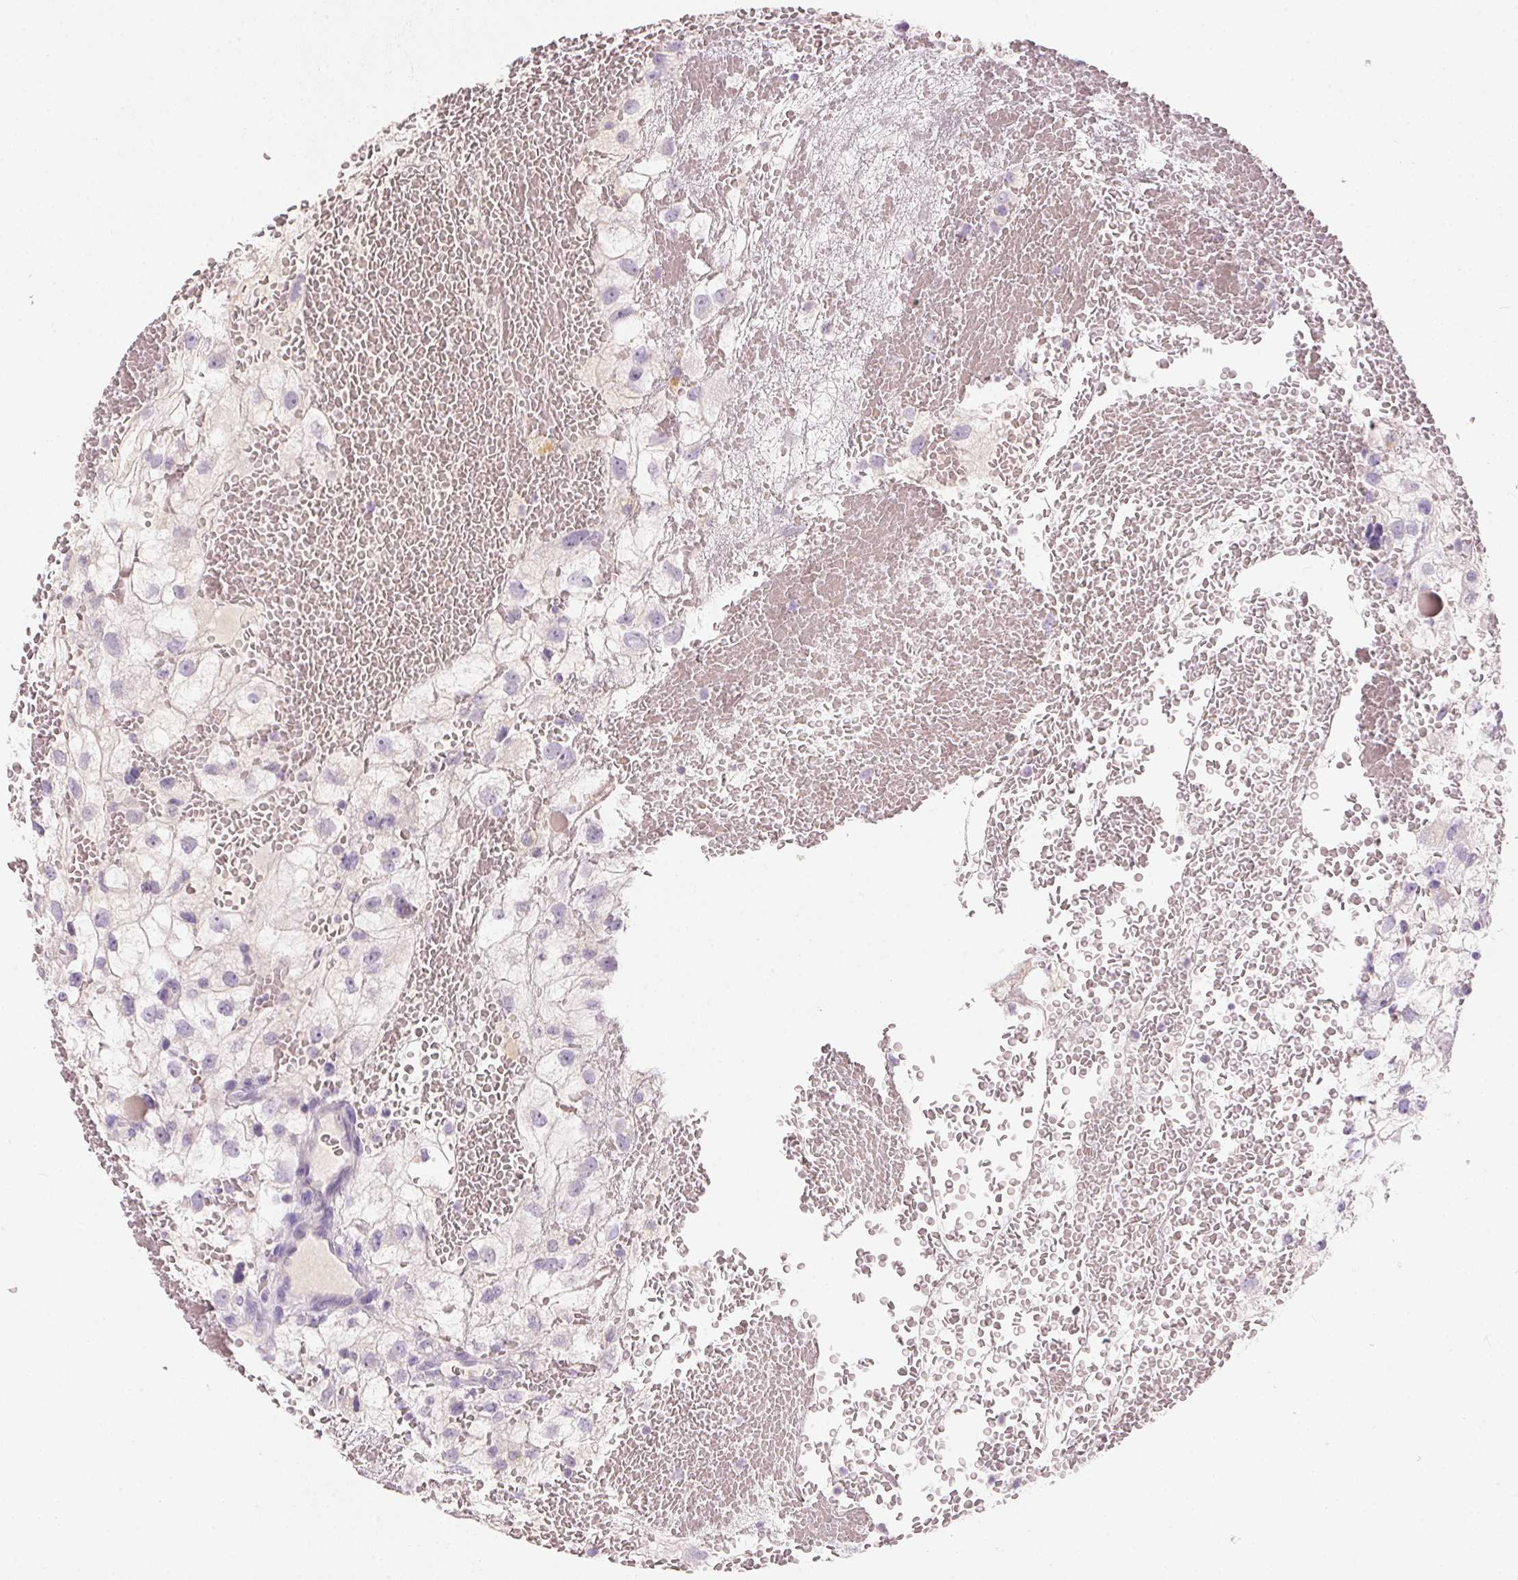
{"staining": {"intensity": "negative", "quantity": "none", "location": "none"}, "tissue": "renal cancer", "cell_type": "Tumor cells", "image_type": "cancer", "snomed": [{"axis": "morphology", "description": "Adenocarcinoma, NOS"}, {"axis": "topography", "description": "Kidney"}], "caption": "A photomicrograph of renal adenocarcinoma stained for a protein shows no brown staining in tumor cells.", "gene": "HSD17B1", "patient": {"sex": "male", "age": 59}}